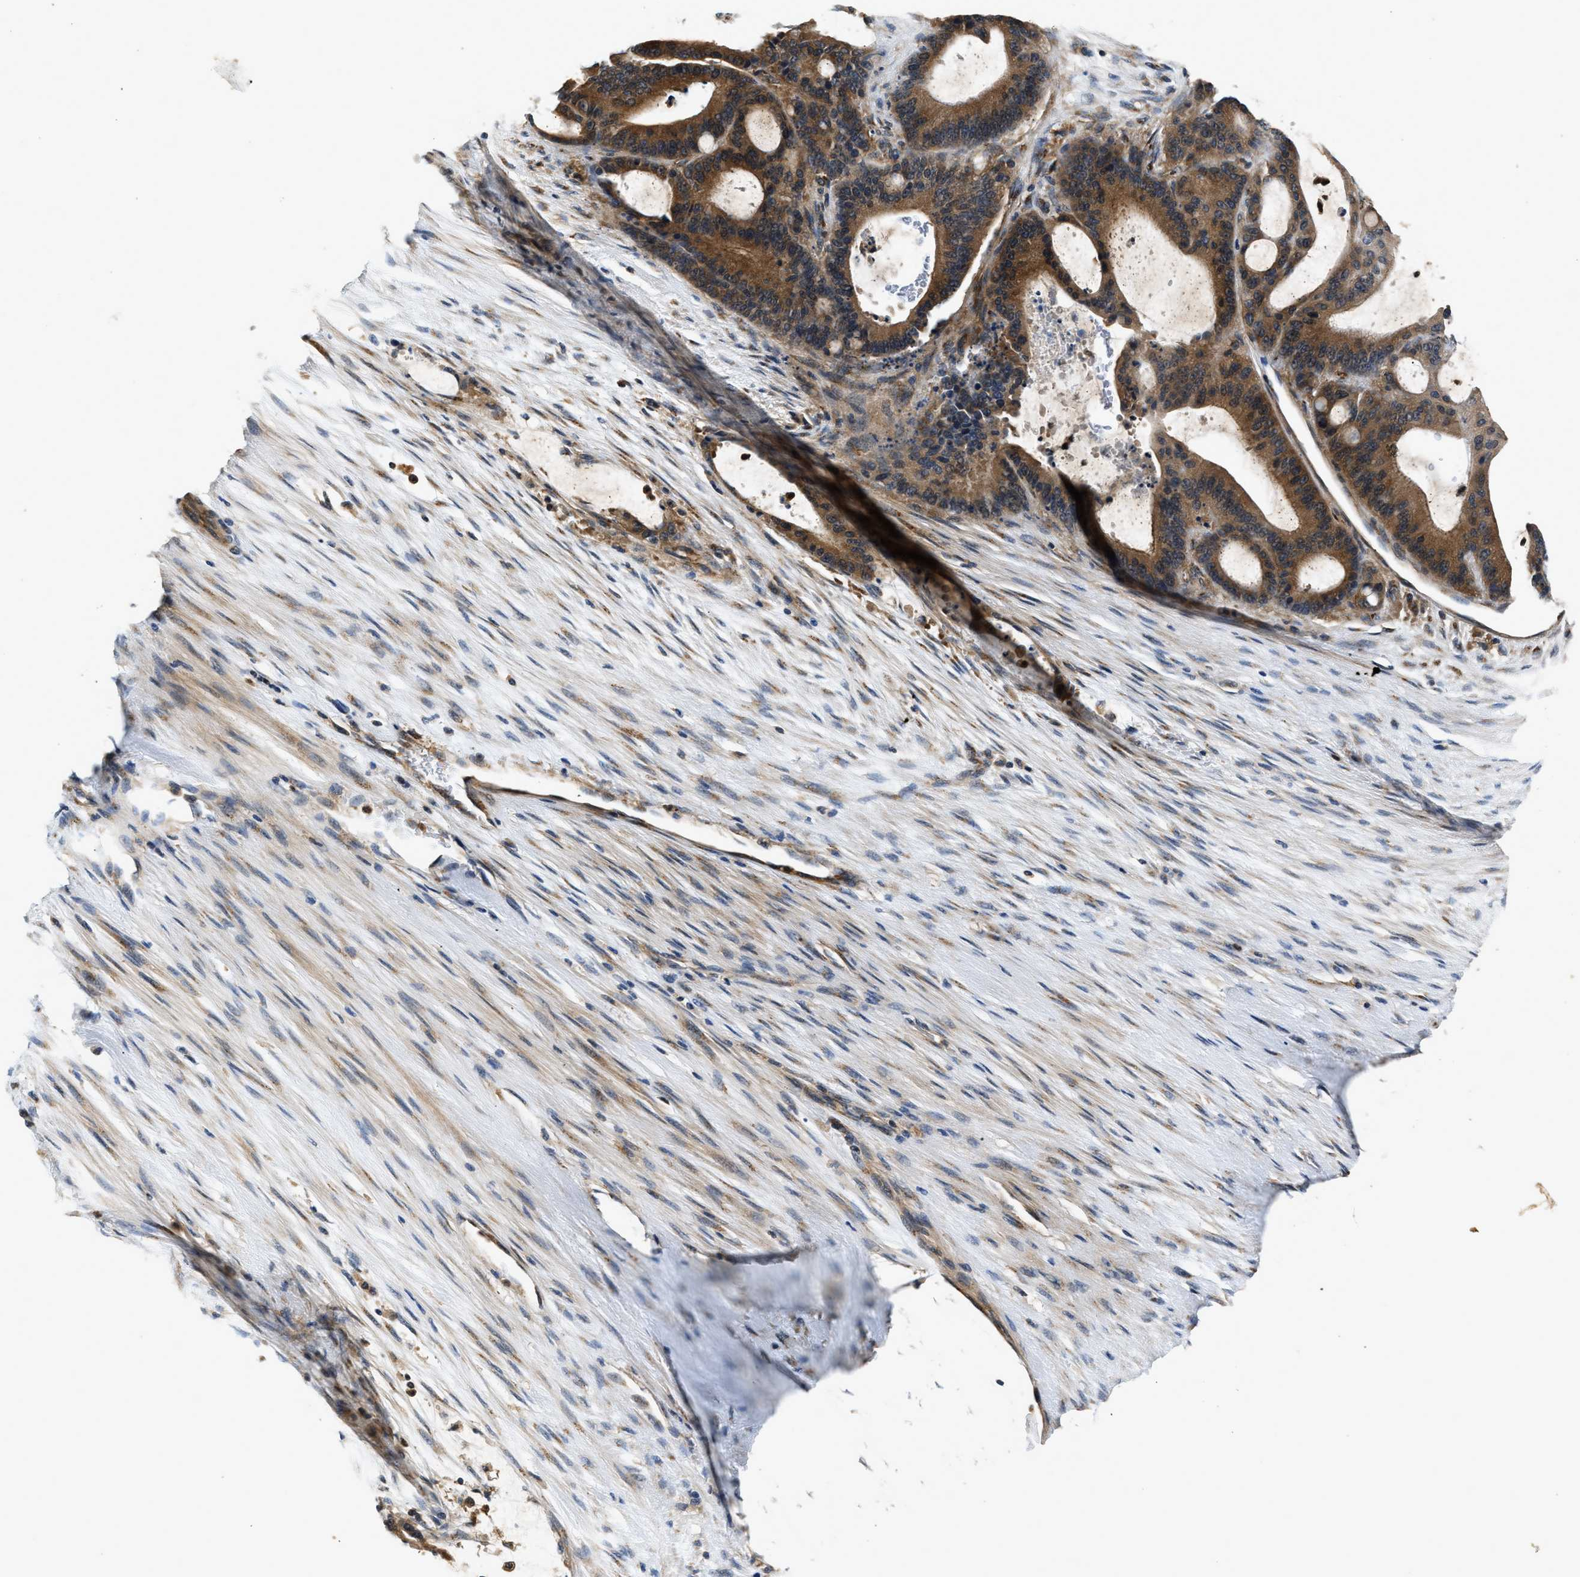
{"staining": {"intensity": "strong", "quantity": ">75%", "location": "cytoplasmic/membranous"}, "tissue": "liver cancer", "cell_type": "Tumor cells", "image_type": "cancer", "snomed": [{"axis": "morphology", "description": "Cholangiocarcinoma"}, {"axis": "topography", "description": "Liver"}], "caption": "The image shows immunohistochemical staining of cholangiocarcinoma (liver). There is strong cytoplasmic/membranous staining is identified in about >75% of tumor cells.", "gene": "CHUK", "patient": {"sex": "female", "age": 73}}